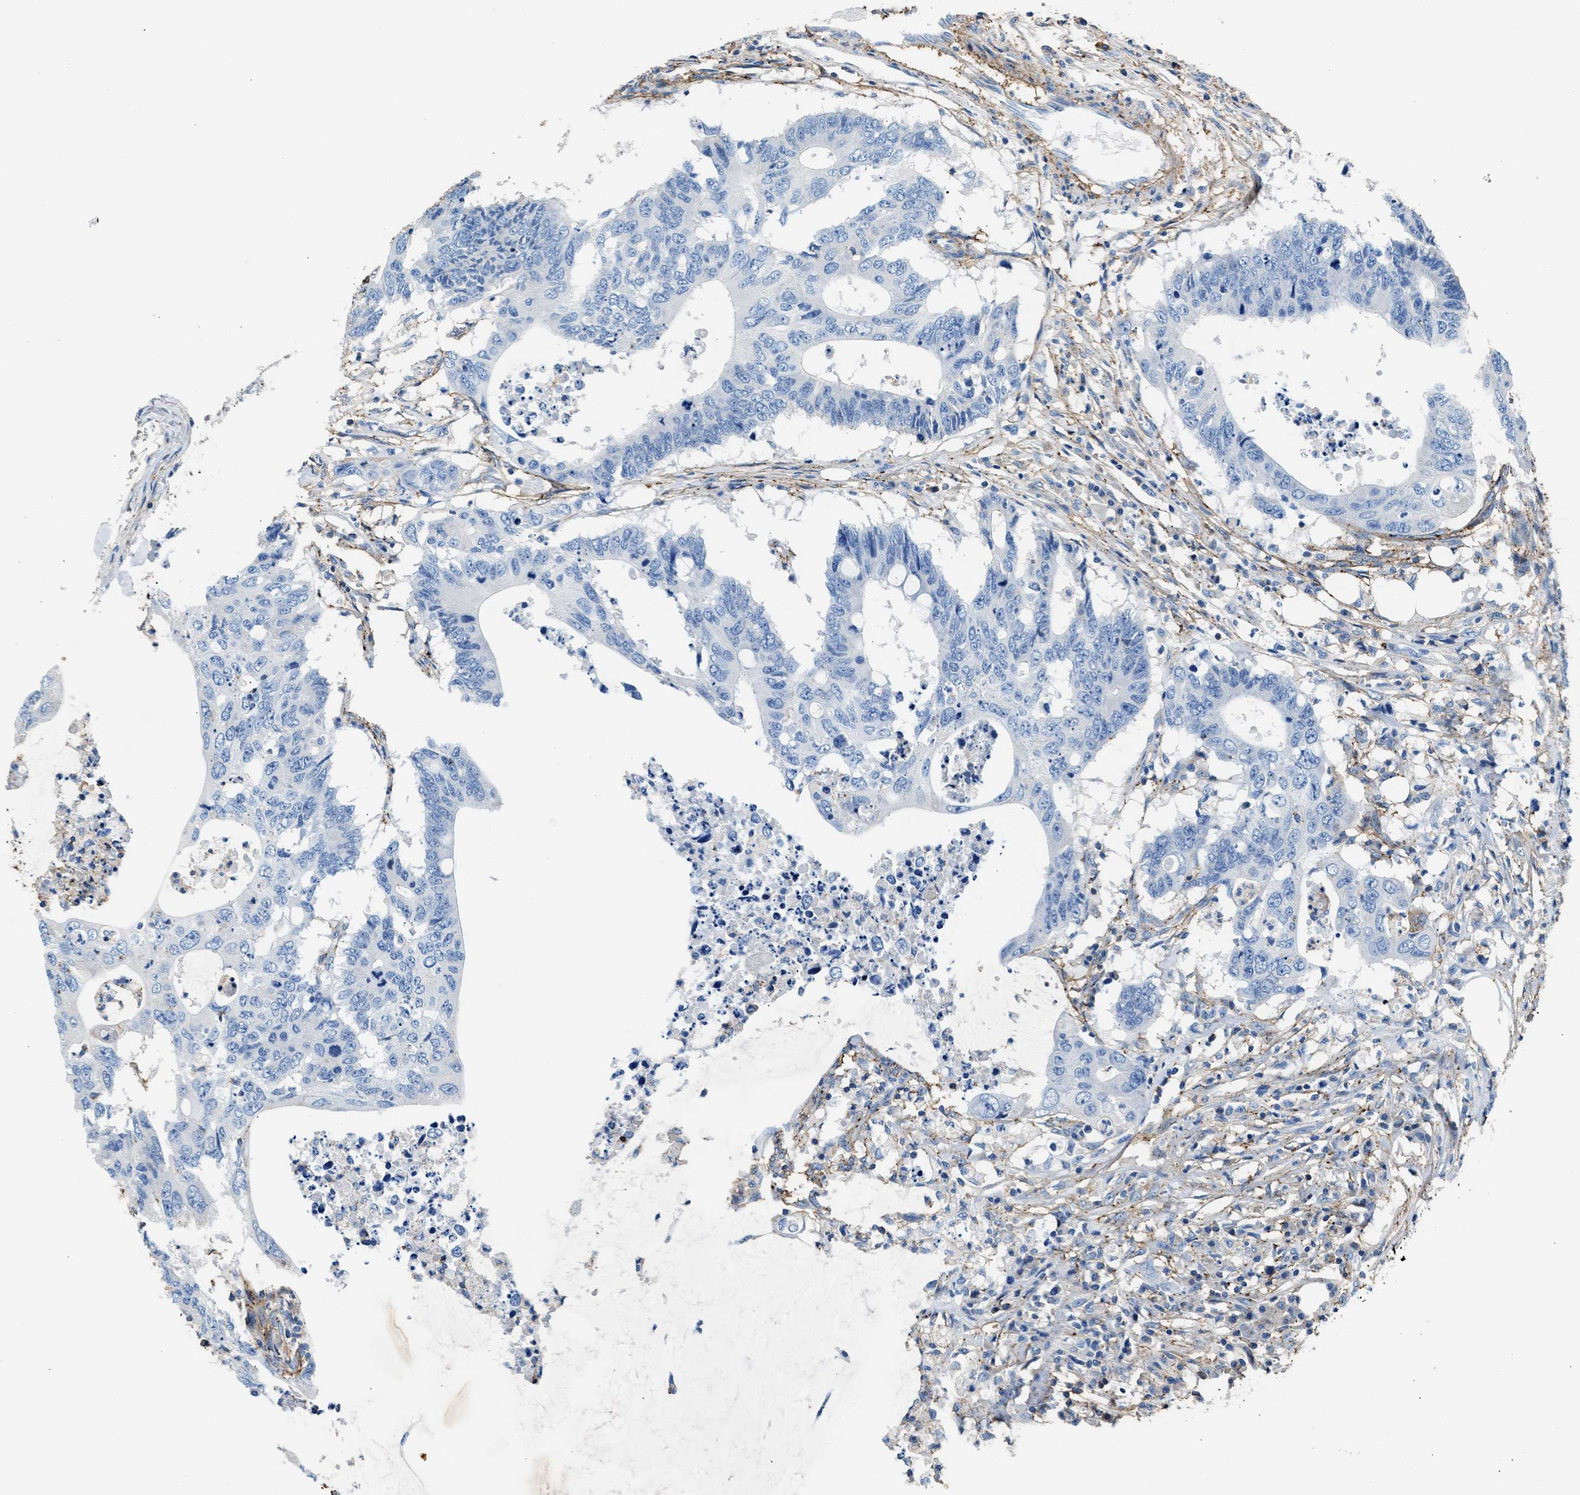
{"staining": {"intensity": "negative", "quantity": "none", "location": "none"}, "tissue": "colorectal cancer", "cell_type": "Tumor cells", "image_type": "cancer", "snomed": [{"axis": "morphology", "description": "Adenocarcinoma, NOS"}, {"axis": "topography", "description": "Colon"}], "caption": "DAB (3,3'-diaminobenzidine) immunohistochemical staining of human adenocarcinoma (colorectal) demonstrates no significant staining in tumor cells.", "gene": "KCNQ4", "patient": {"sex": "male", "age": 71}}